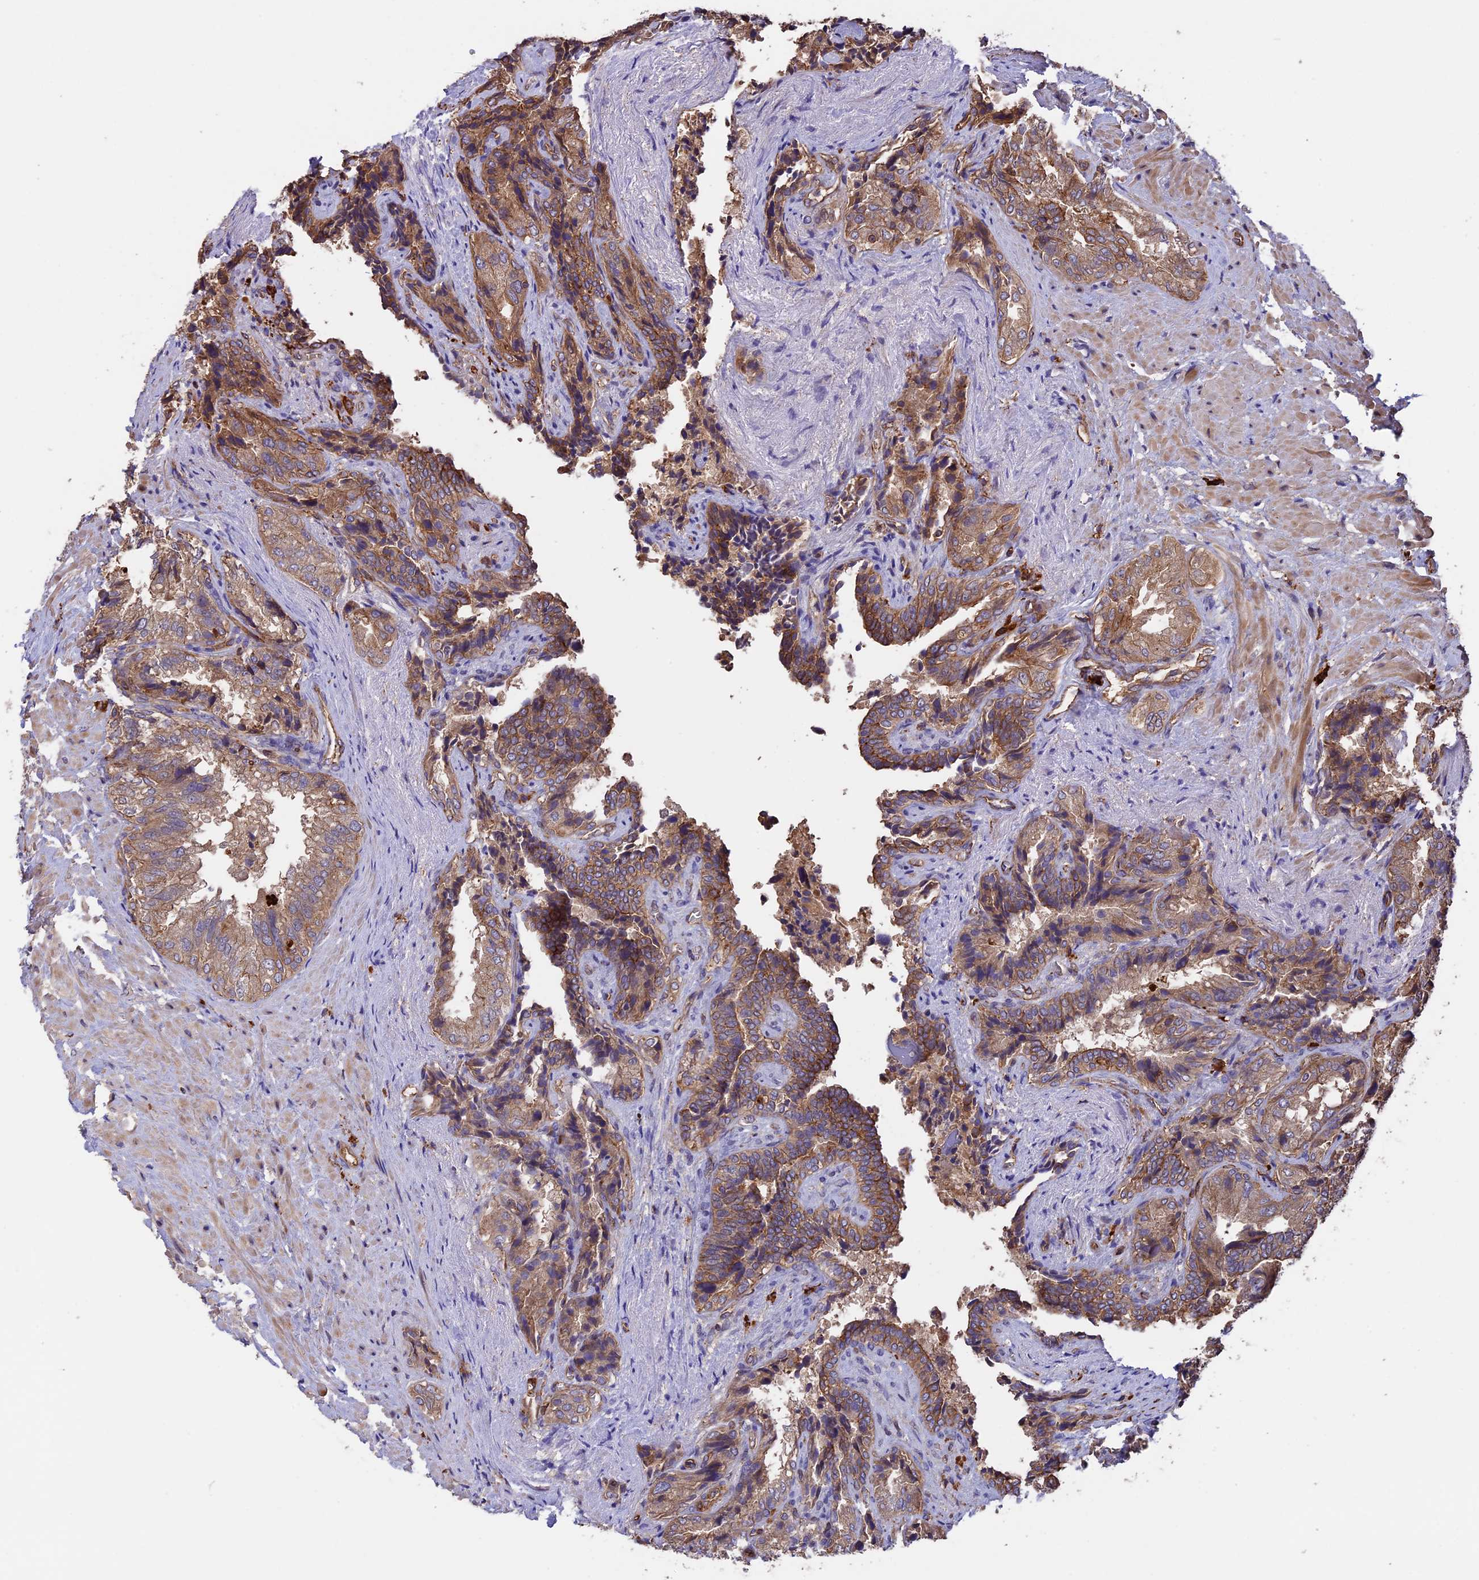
{"staining": {"intensity": "moderate", "quantity": ">75%", "location": "cytoplasmic/membranous"}, "tissue": "seminal vesicle", "cell_type": "Glandular cells", "image_type": "normal", "snomed": [{"axis": "morphology", "description": "Normal tissue, NOS"}, {"axis": "topography", "description": "Seminal veicle"}, {"axis": "topography", "description": "Peripheral nerve tissue"}], "caption": "A high-resolution photomicrograph shows immunohistochemistry (IHC) staining of benign seminal vesicle, which shows moderate cytoplasmic/membranous expression in about >75% of glandular cells. (brown staining indicates protein expression, while blue staining denotes nuclei).", "gene": "GAS8", "patient": {"sex": "male", "age": 63}}